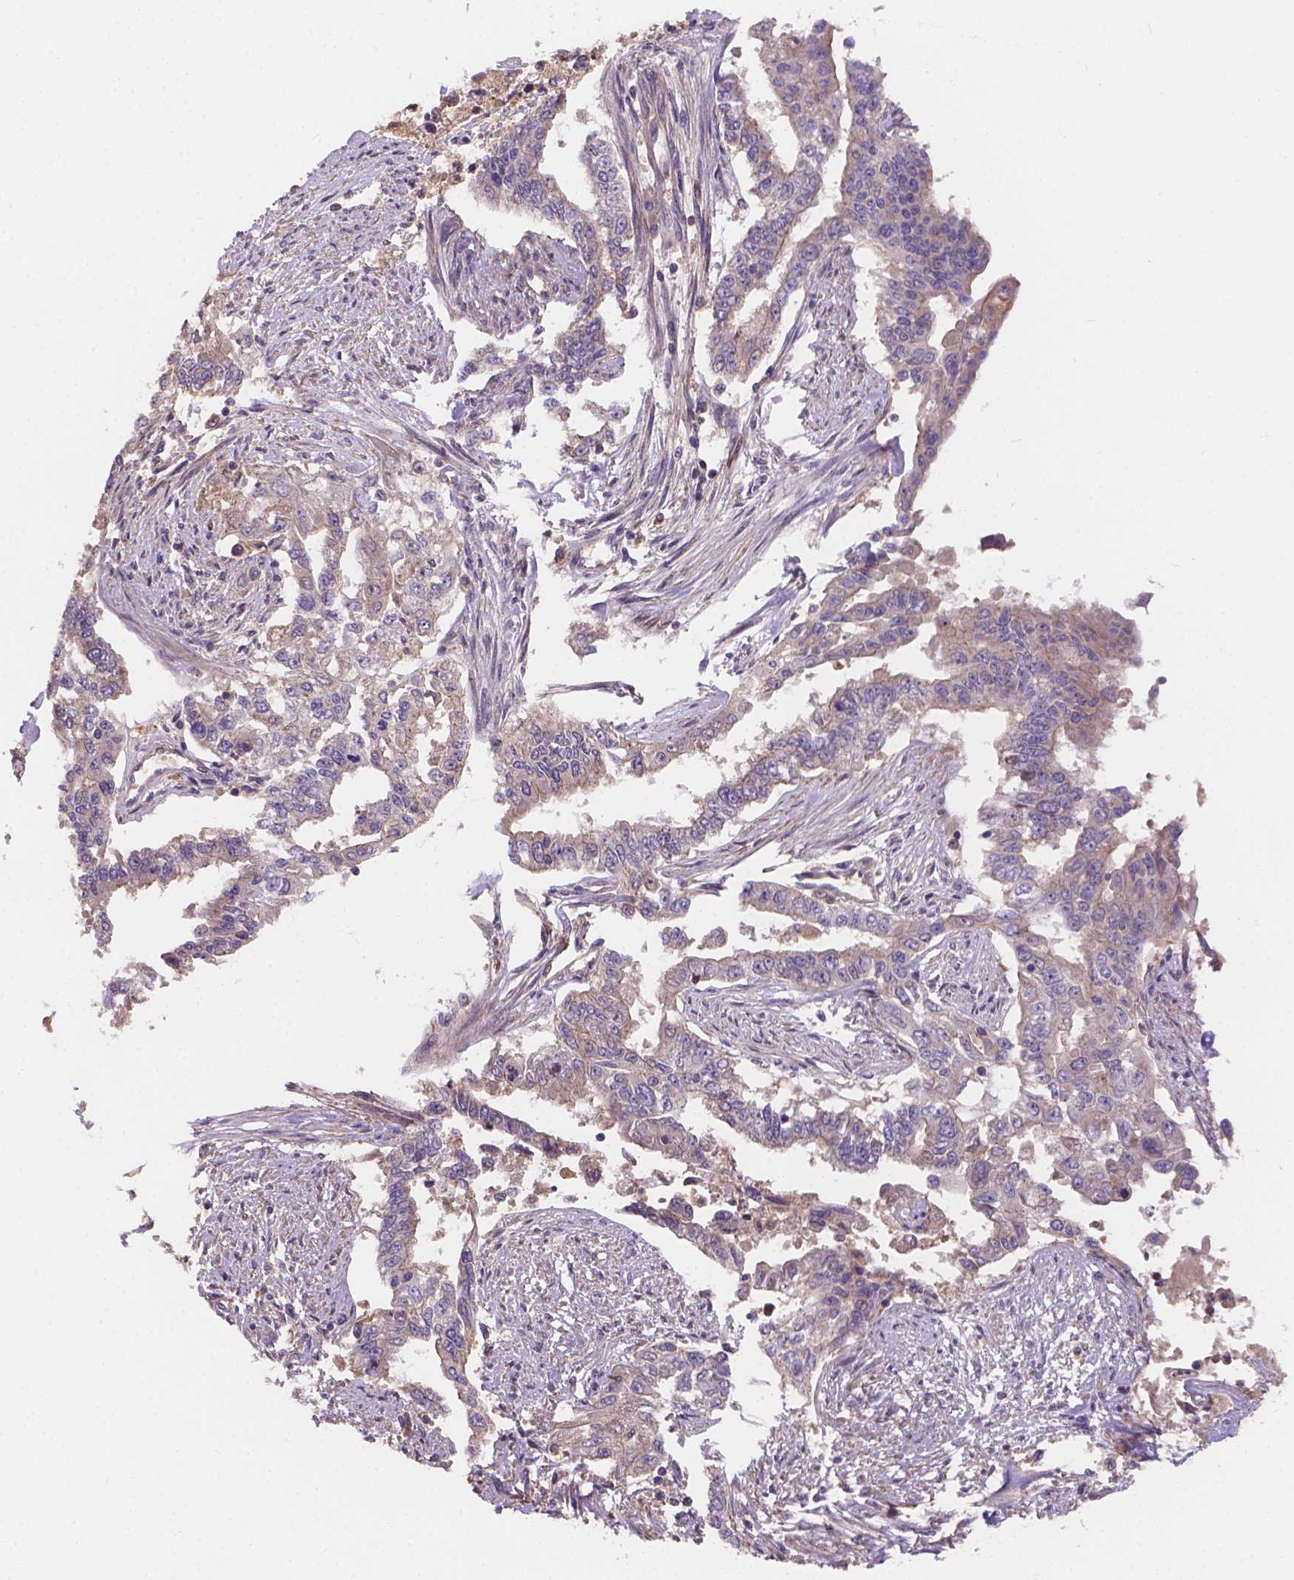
{"staining": {"intensity": "weak", "quantity": ">75%", "location": "cytoplasmic/membranous"}, "tissue": "endometrial cancer", "cell_type": "Tumor cells", "image_type": "cancer", "snomed": [{"axis": "morphology", "description": "Adenocarcinoma, NOS"}, {"axis": "topography", "description": "Uterus"}], "caption": "A low amount of weak cytoplasmic/membranous staining is appreciated in approximately >75% of tumor cells in endometrial cancer tissue.", "gene": "CDK10", "patient": {"sex": "female", "age": 59}}